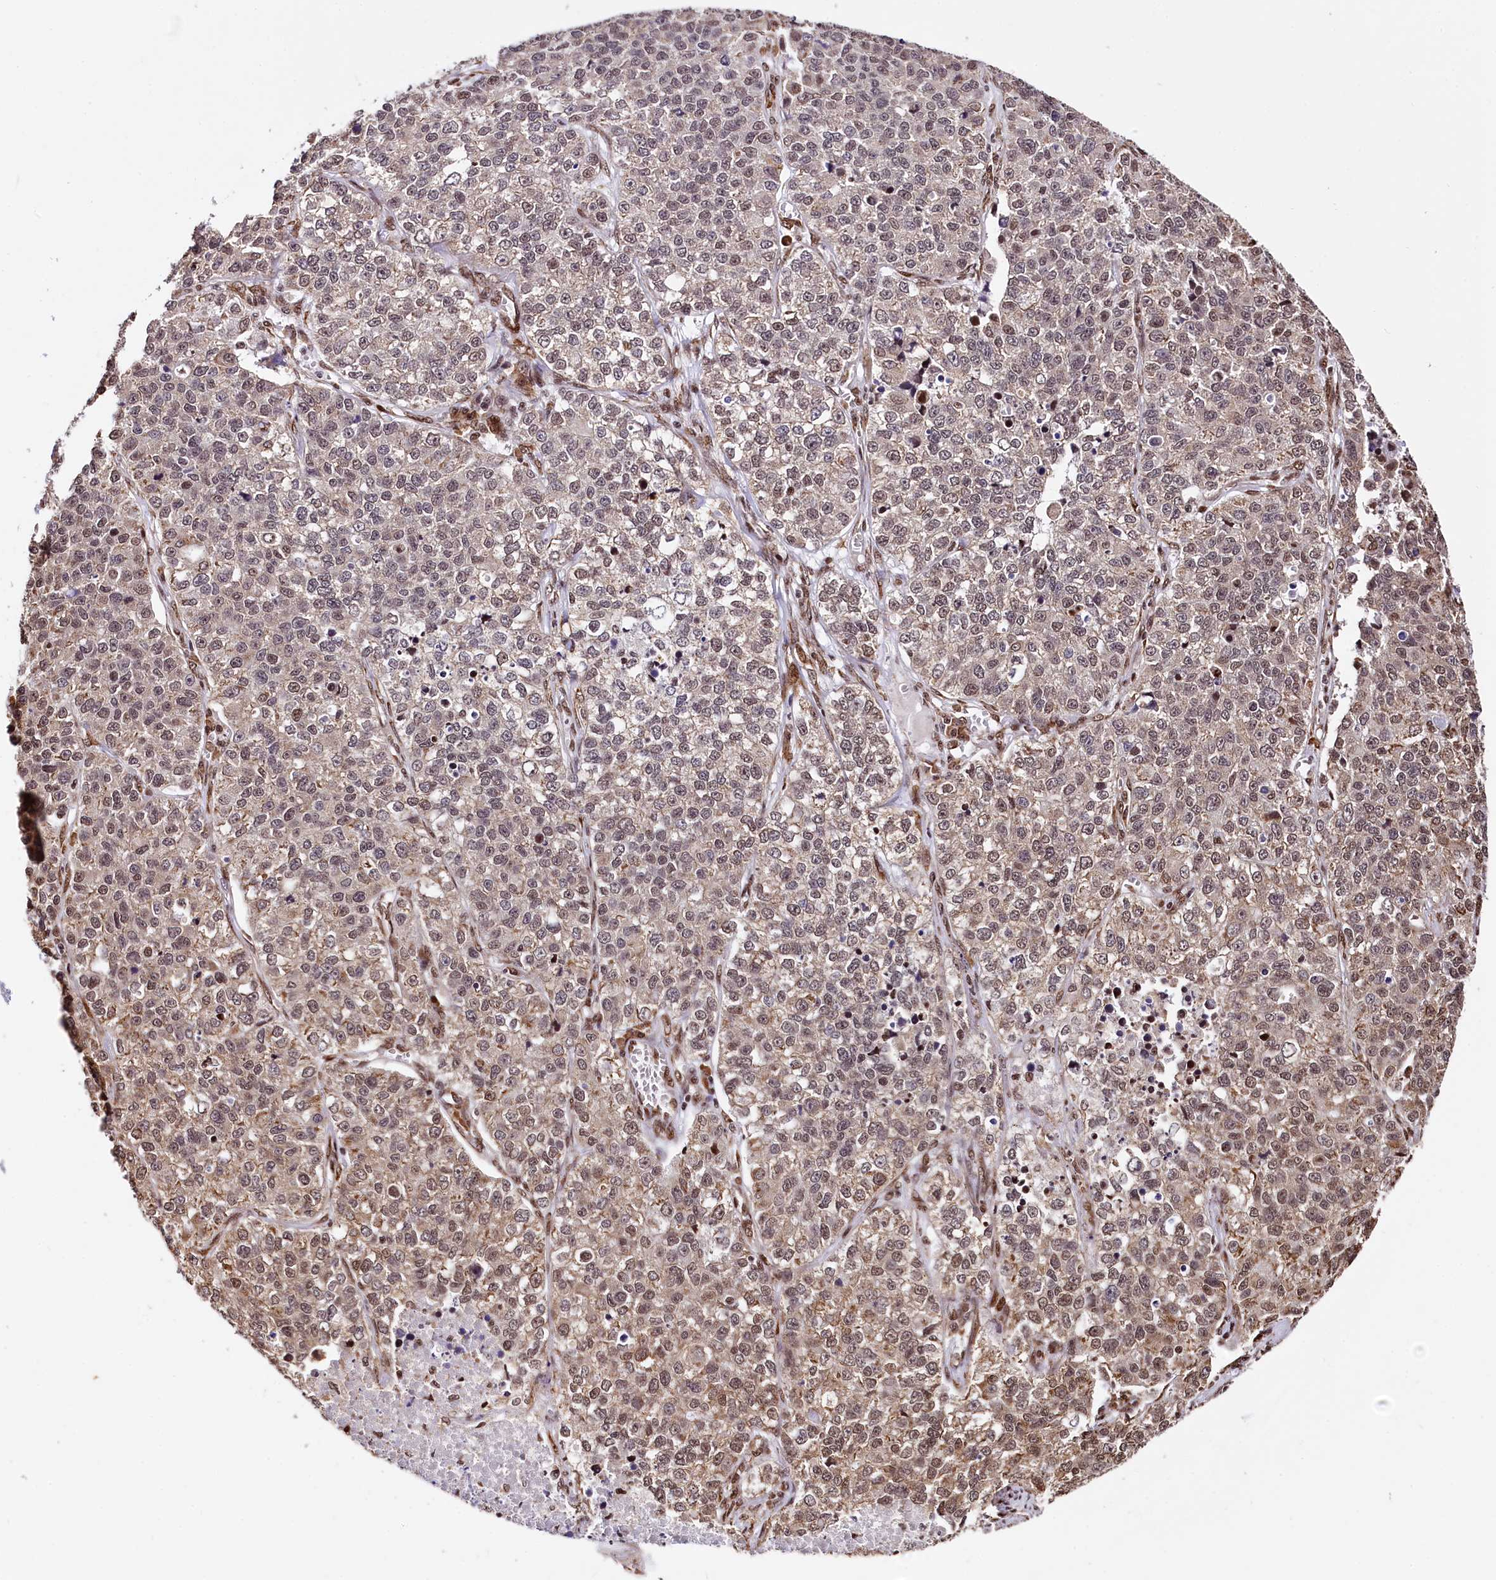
{"staining": {"intensity": "weak", "quantity": "25%-75%", "location": "cytoplasmic/membranous,nuclear"}, "tissue": "lung cancer", "cell_type": "Tumor cells", "image_type": "cancer", "snomed": [{"axis": "morphology", "description": "Adenocarcinoma, NOS"}, {"axis": "topography", "description": "Lung"}], "caption": "This photomicrograph exhibits immunohistochemistry (IHC) staining of lung adenocarcinoma, with low weak cytoplasmic/membranous and nuclear positivity in about 25%-75% of tumor cells.", "gene": "PDS5B", "patient": {"sex": "male", "age": 49}}